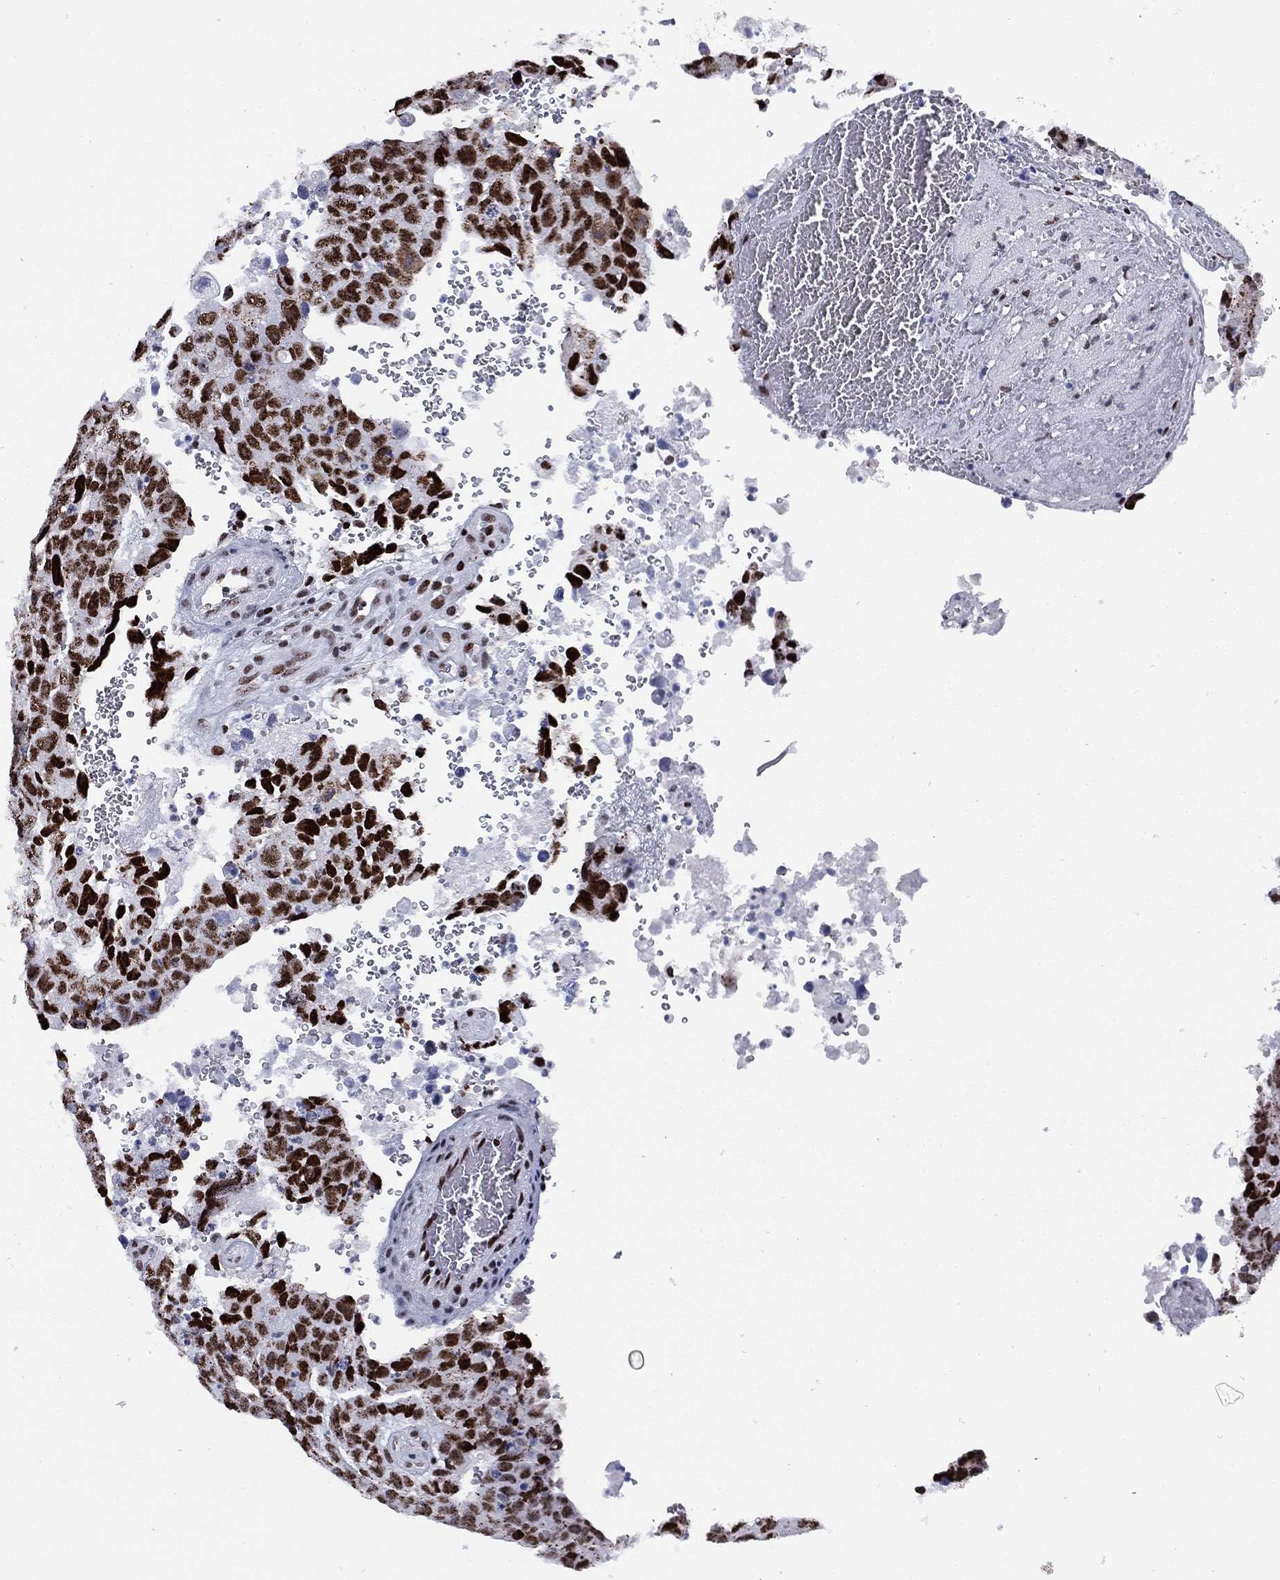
{"staining": {"intensity": "strong", "quantity": ">75%", "location": "nuclear"}, "tissue": "testis cancer", "cell_type": "Tumor cells", "image_type": "cancer", "snomed": [{"axis": "morphology", "description": "Carcinoma, Embryonal, NOS"}, {"axis": "topography", "description": "Testis"}], "caption": "Human embryonal carcinoma (testis) stained with a protein marker reveals strong staining in tumor cells.", "gene": "CYB561D2", "patient": {"sex": "male", "age": 24}}